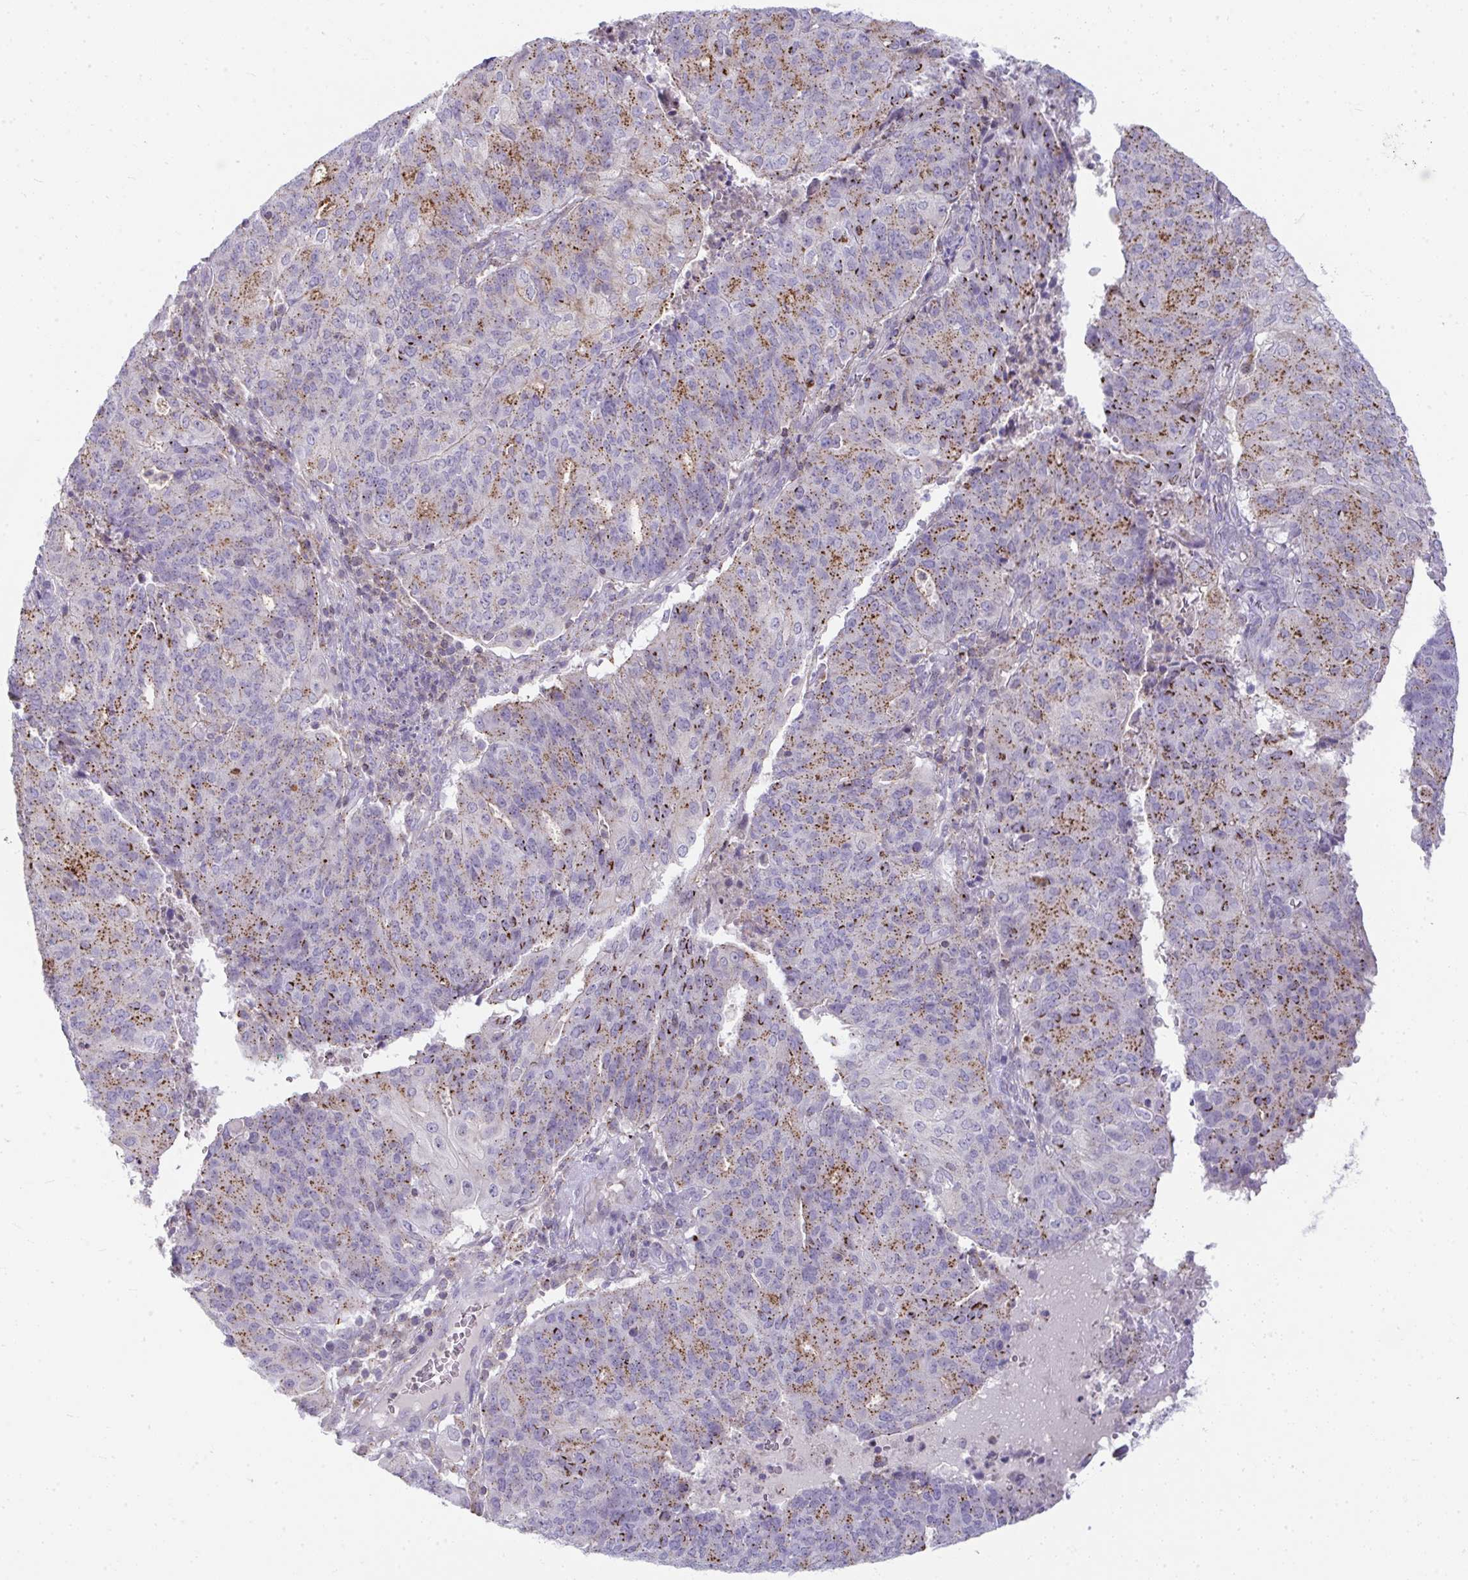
{"staining": {"intensity": "moderate", "quantity": "25%-75%", "location": "cytoplasmic/membranous"}, "tissue": "endometrial cancer", "cell_type": "Tumor cells", "image_type": "cancer", "snomed": [{"axis": "morphology", "description": "Adenocarcinoma, NOS"}, {"axis": "topography", "description": "Endometrium"}], "caption": "IHC (DAB) staining of human adenocarcinoma (endometrial) demonstrates moderate cytoplasmic/membranous protein staining in approximately 25%-75% of tumor cells. Using DAB (brown) and hematoxylin (blue) stains, captured at high magnification using brightfield microscopy.", "gene": "VPS4B", "patient": {"sex": "female", "age": 82}}